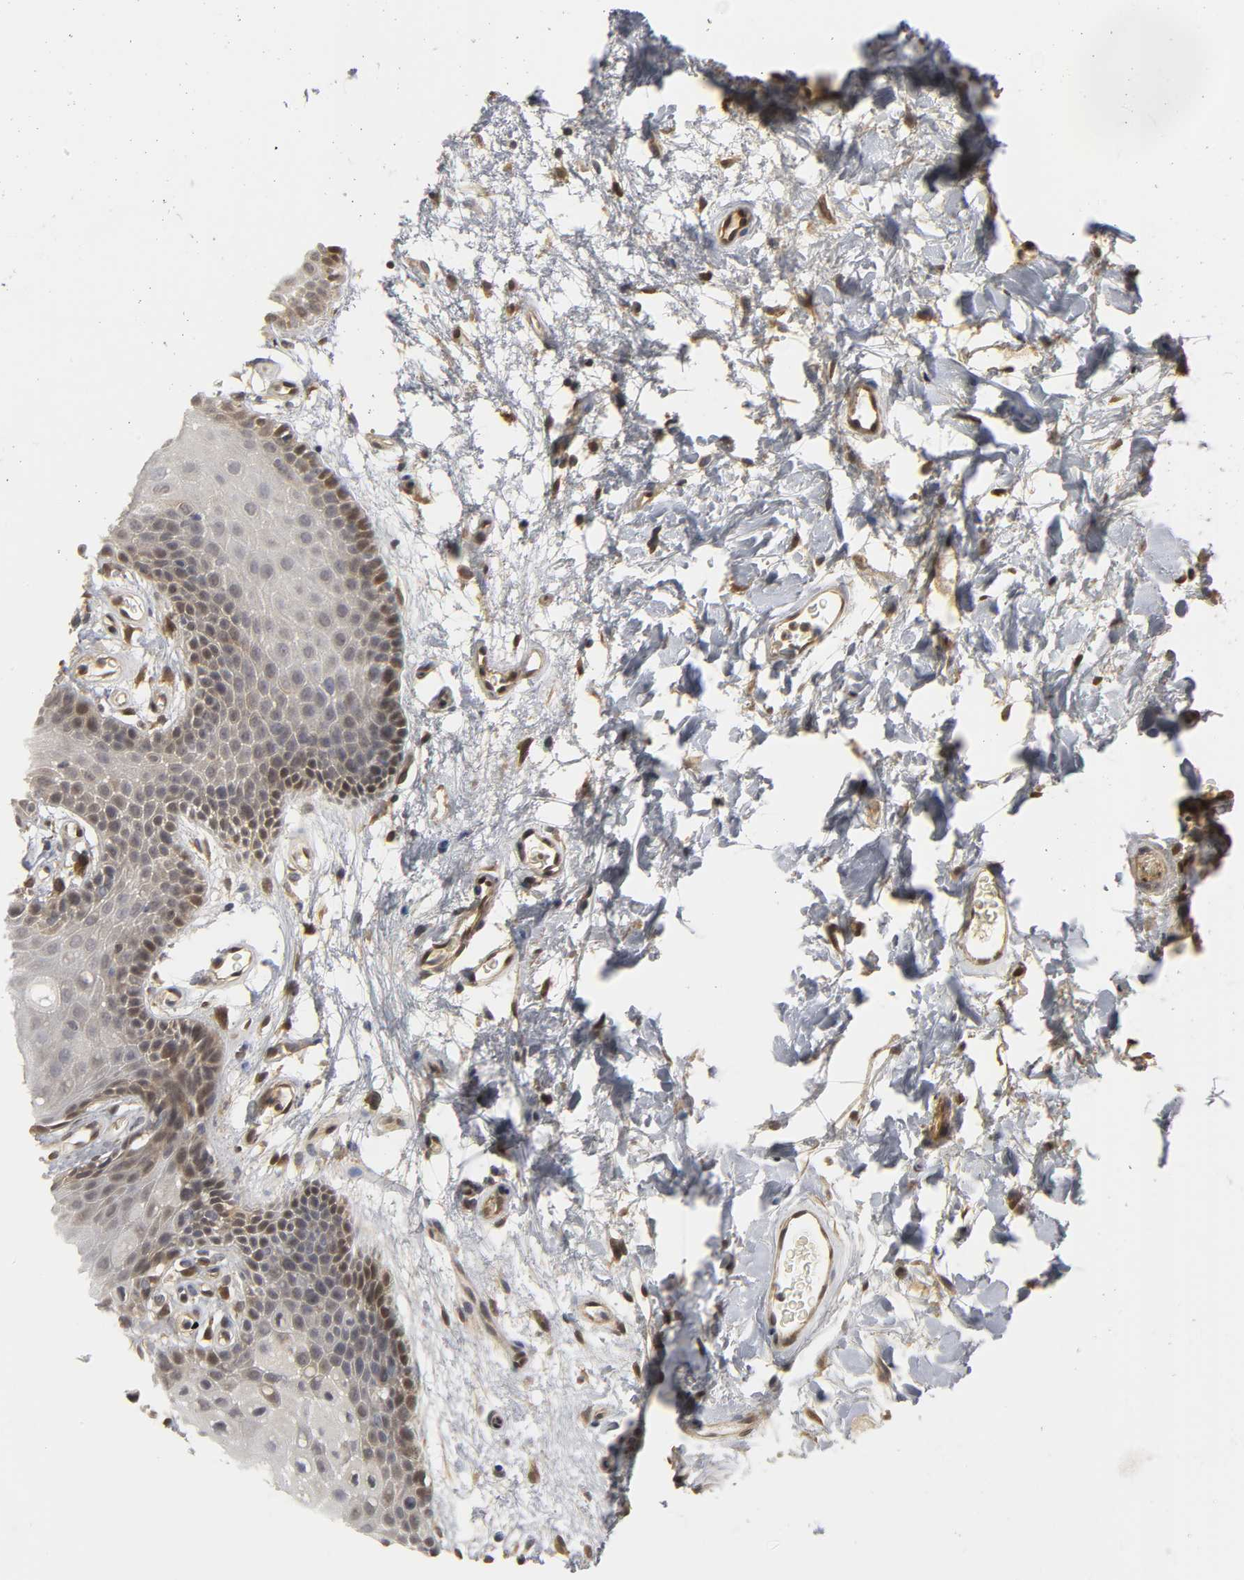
{"staining": {"intensity": "moderate", "quantity": "25%-75%", "location": "cytoplasmic/membranous,nuclear"}, "tissue": "oral mucosa", "cell_type": "Squamous epithelial cells", "image_type": "normal", "snomed": [{"axis": "morphology", "description": "Normal tissue, NOS"}, {"axis": "morphology", "description": "Squamous cell carcinoma, NOS"}, {"axis": "topography", "description": "Skeletal muscle"}, {"axis": "topography", "description": "Oral tissue"}, {"axis": "topography", "description": "Head-Neck"}], "caption": "Protein expression analysis of benign human oral mucosa reveals moderate cytoplasmic/membranous,nuclear positivity in approximately 25%-75% of squamous epithelial cells.", "gene": "PARK7", "patient": {"sex": "male", "age": 71}}